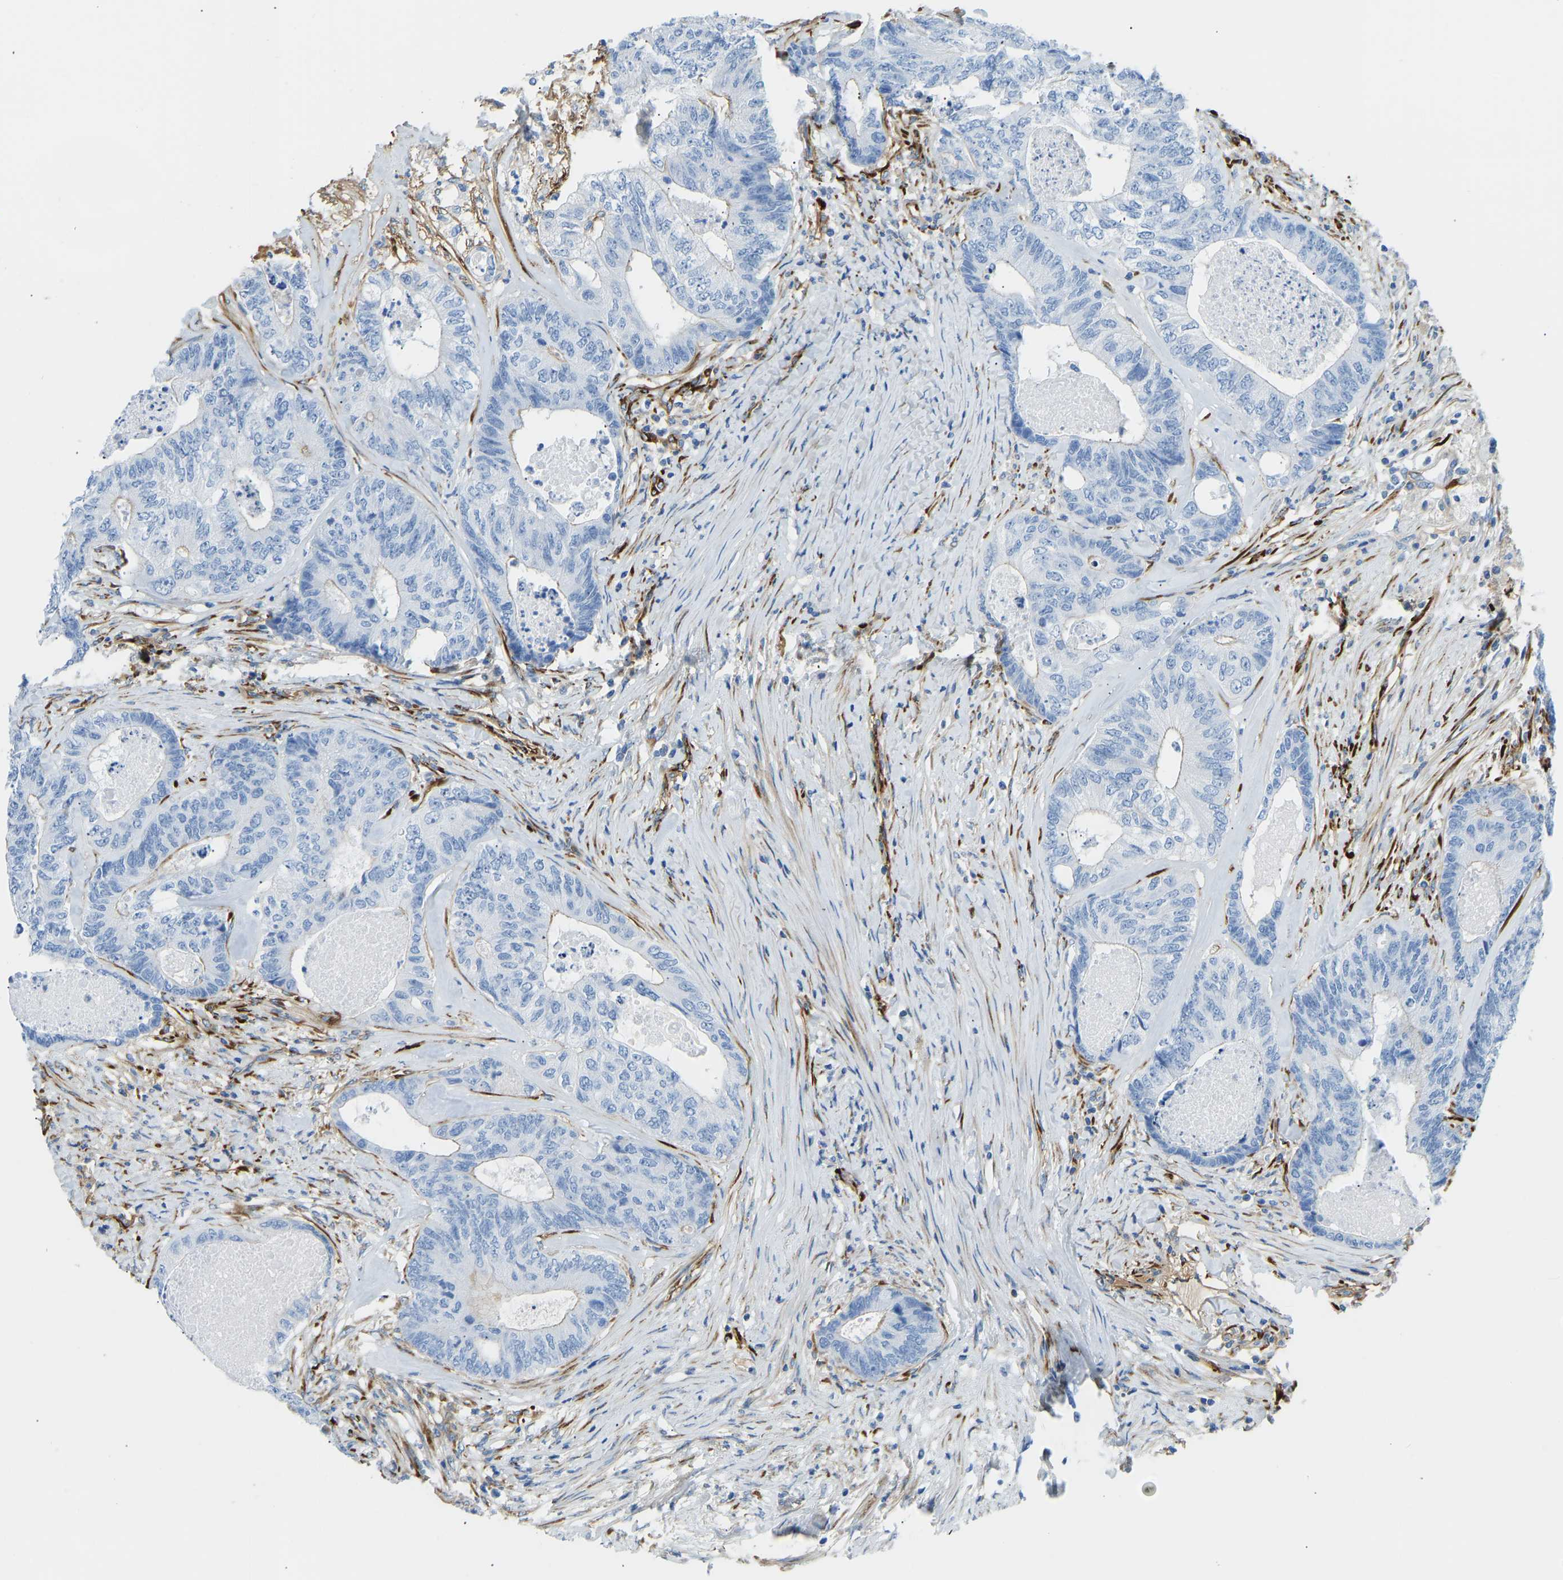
{"staining": {"intensity": "moderate", "quantity": "<25%", "location": "cytoplasmic/membranous"}, "tissue": "colorectal cancer", "cell_type": "Tumor cells", "image_type": "cancer", "snomed": [{"axis": "morphology", "description": "Adenocarcinoma, NOS"}, {"axis": "topography", "description": "Colon"}], "caption": "Human colorectal cancer stained with a protein marker exhibits moderate staining in tumor cells.", "gene": "COL15A1", "patient": {"sex": "female", "age": 67}}